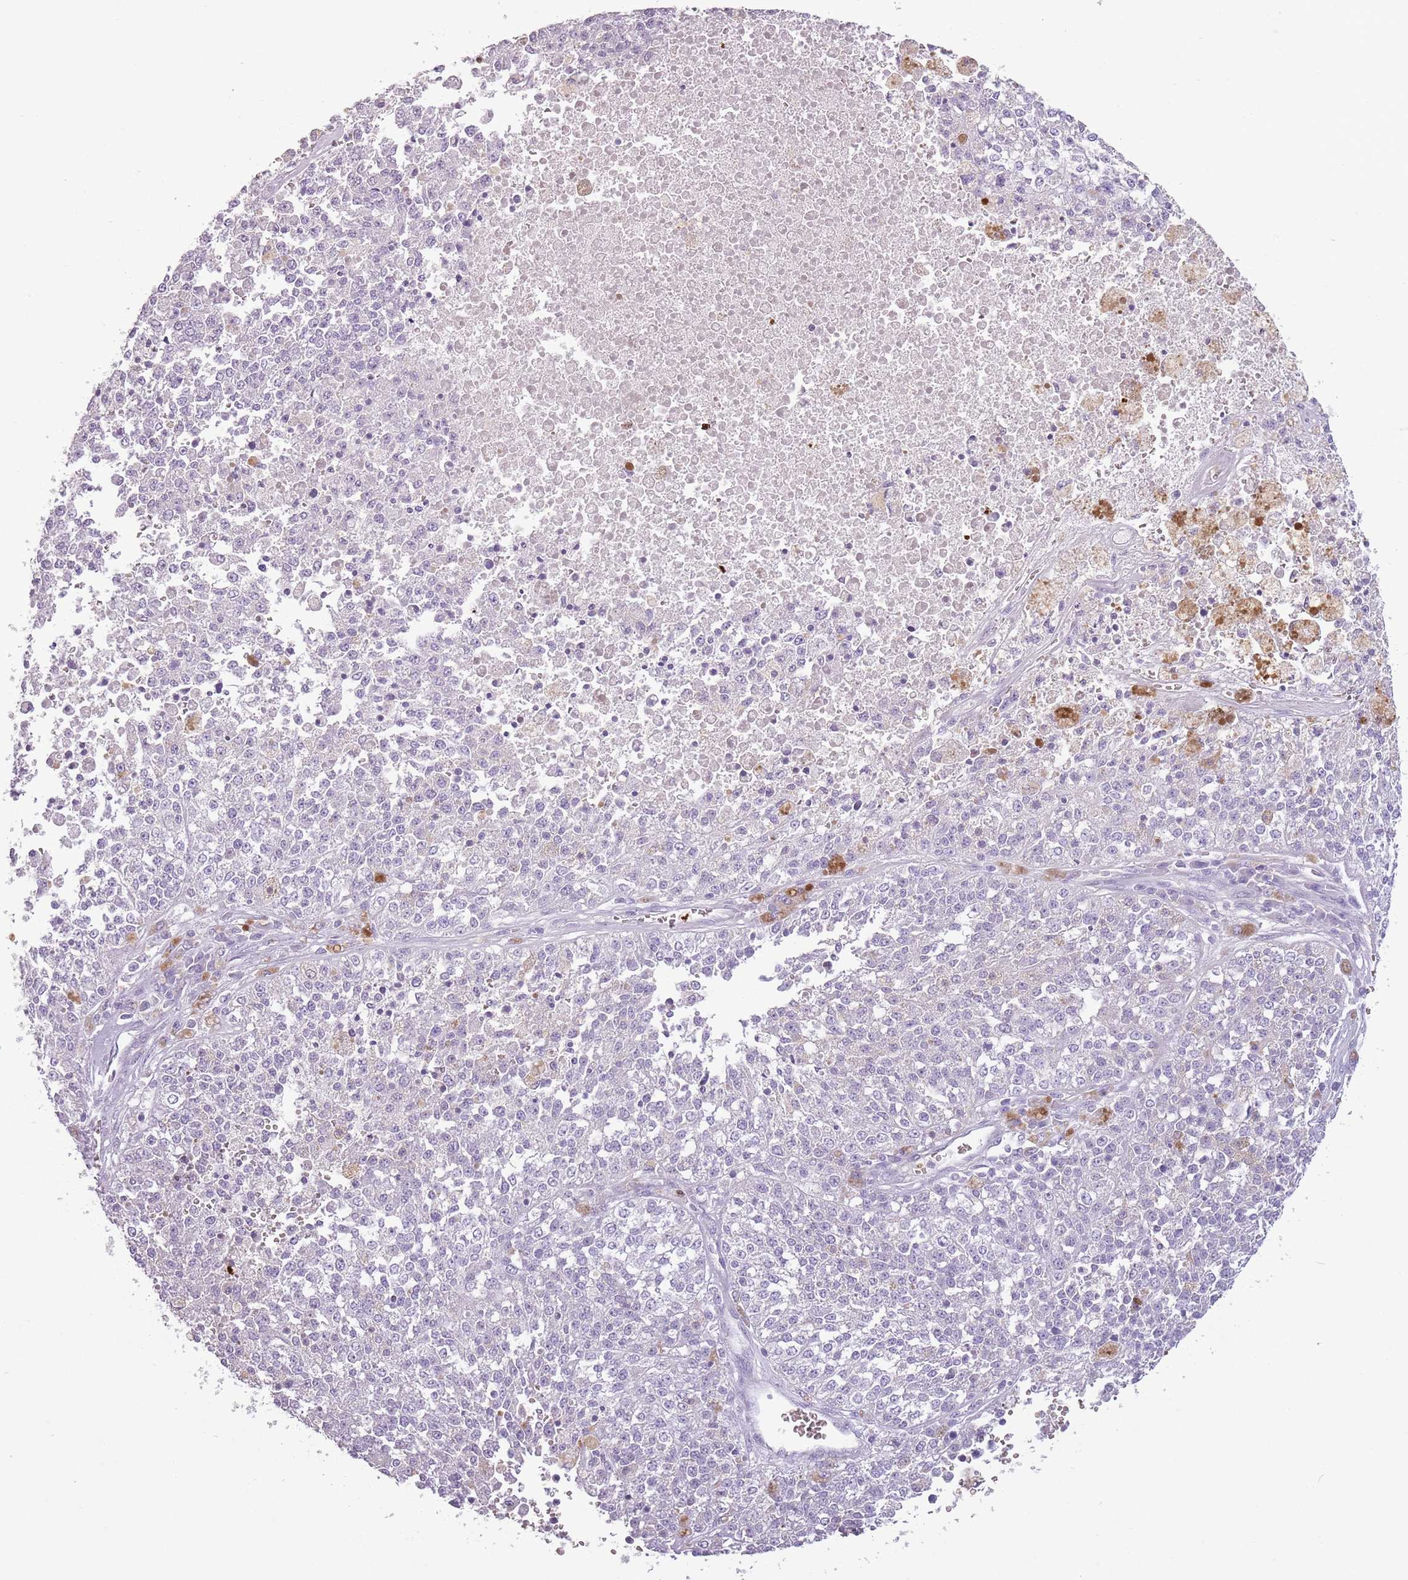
{"staining": {"intensity": "negative", "quantity": "none", "location": "none"}, "tissue": "melanoma", "cell_type": "Tumor cells", "image_type": "cancer", "snomed": [{"axis": "morphology", "description": "Malignant melanoma, NOS"}, {"axis": "topography", "description": "Skin"}], "caption": "High magnification brightfield microscopy of malignant melanoma stained with DAB (brown) and counterstained with hematoxylin (blue): tumor cells show no significant positivity. (Brightfield microscopy of DAB immunohistochemistry at high magnification).", "gene": "CELF6", "patient": {"sex": "female", "age": 64}}